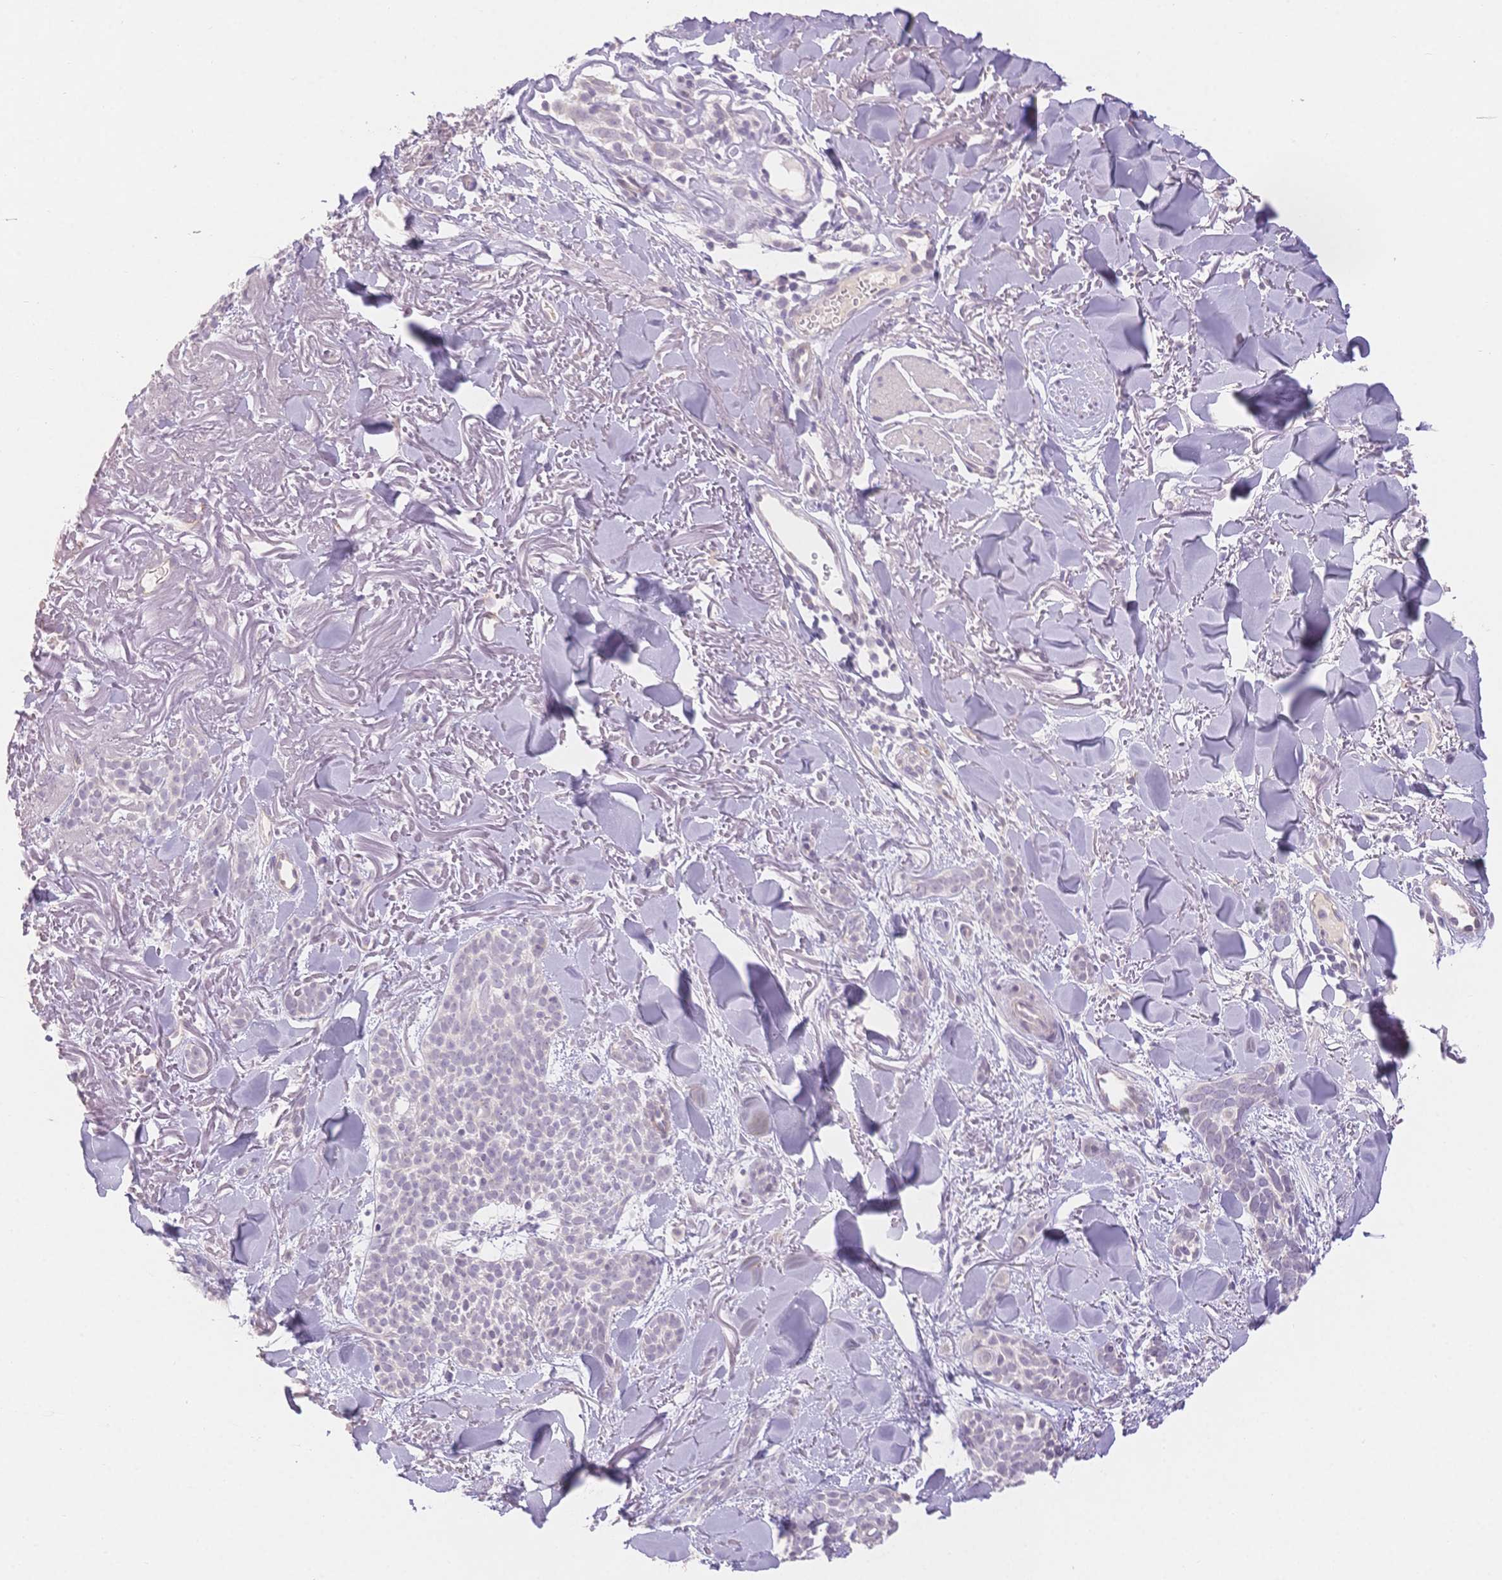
{"staining": {"intensity": "negative", "quantity": "none", "location": "none"}, "tissue": "skin cancer", "cell_type": "Tumor cells", "image_type": "cancer", "snomed": [{"axis": "morphology", "description": "Basal cell carcinoma"}, {"axis": "morphology", "description": "BCC, high aggressive"}, {"axis": "topography", "description": "Skin"}], "caption": "IHC histopathology image of skin cancer (bcc,  high aggressive) stained for a protein (brown), which shows no expression in tumor cells. (DAB (3,3'-diaminobenzidine) IHC, high magnification).", "gene": "SUV39H2", "patient": {"sex": "female", "age": 86}}